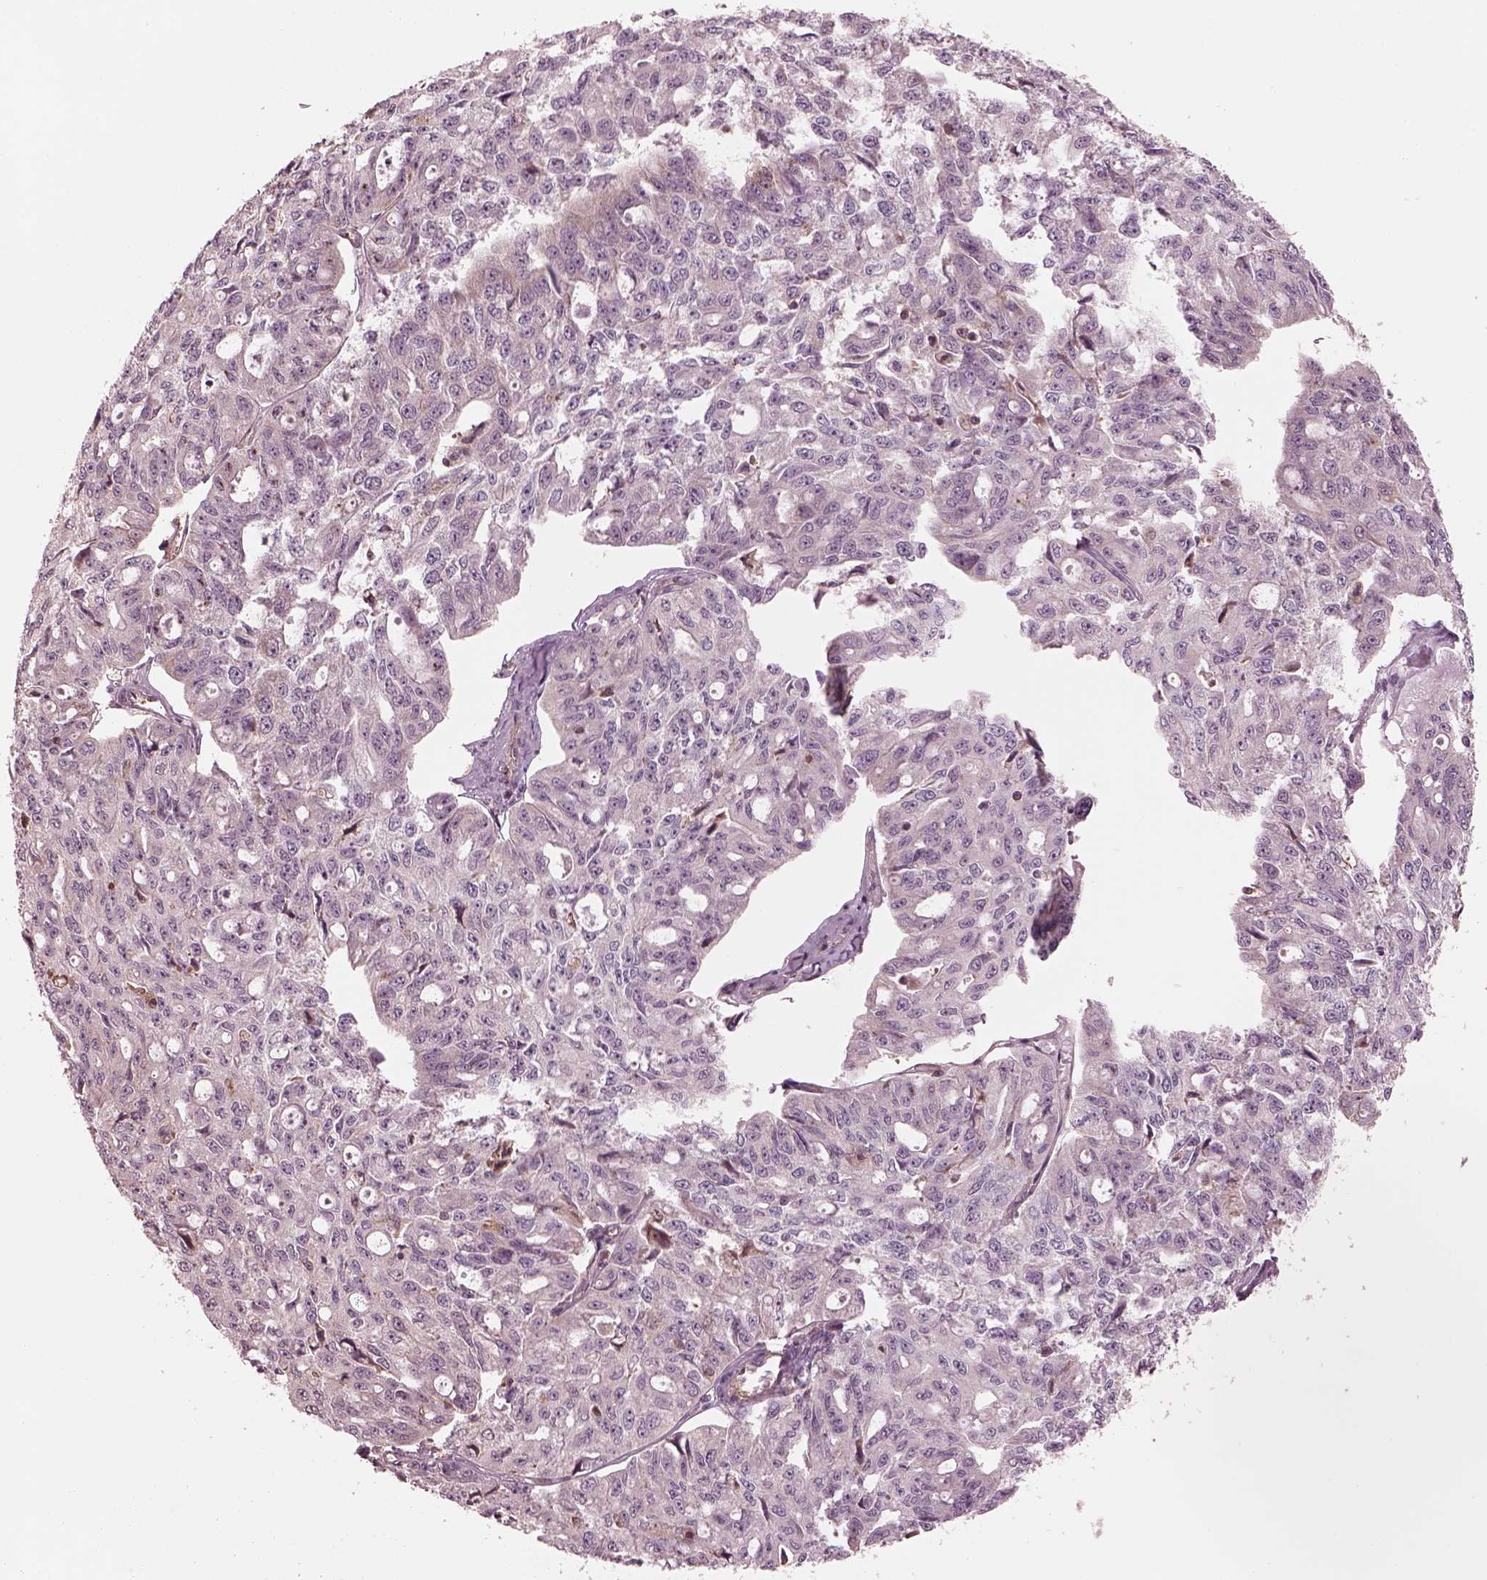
{"staining": {"intensity": "negative", "quantity": "none", "location": "none"}, "tissue": "ovarian cancer", "cell_type": "Tumor cells", "image_type": "cancer", "snomed": [{"axis": "morphology", "description": "Carcinoma, endometroid"}, {"axis": "topography", "description": "Ovary"}], "caption": "Photomicrograph shows no significant protein staining in tumor cells of endometroid carcinoma (ovarian).", "gene": "STK33", "patient": {"sex": "female", "age": 65}}